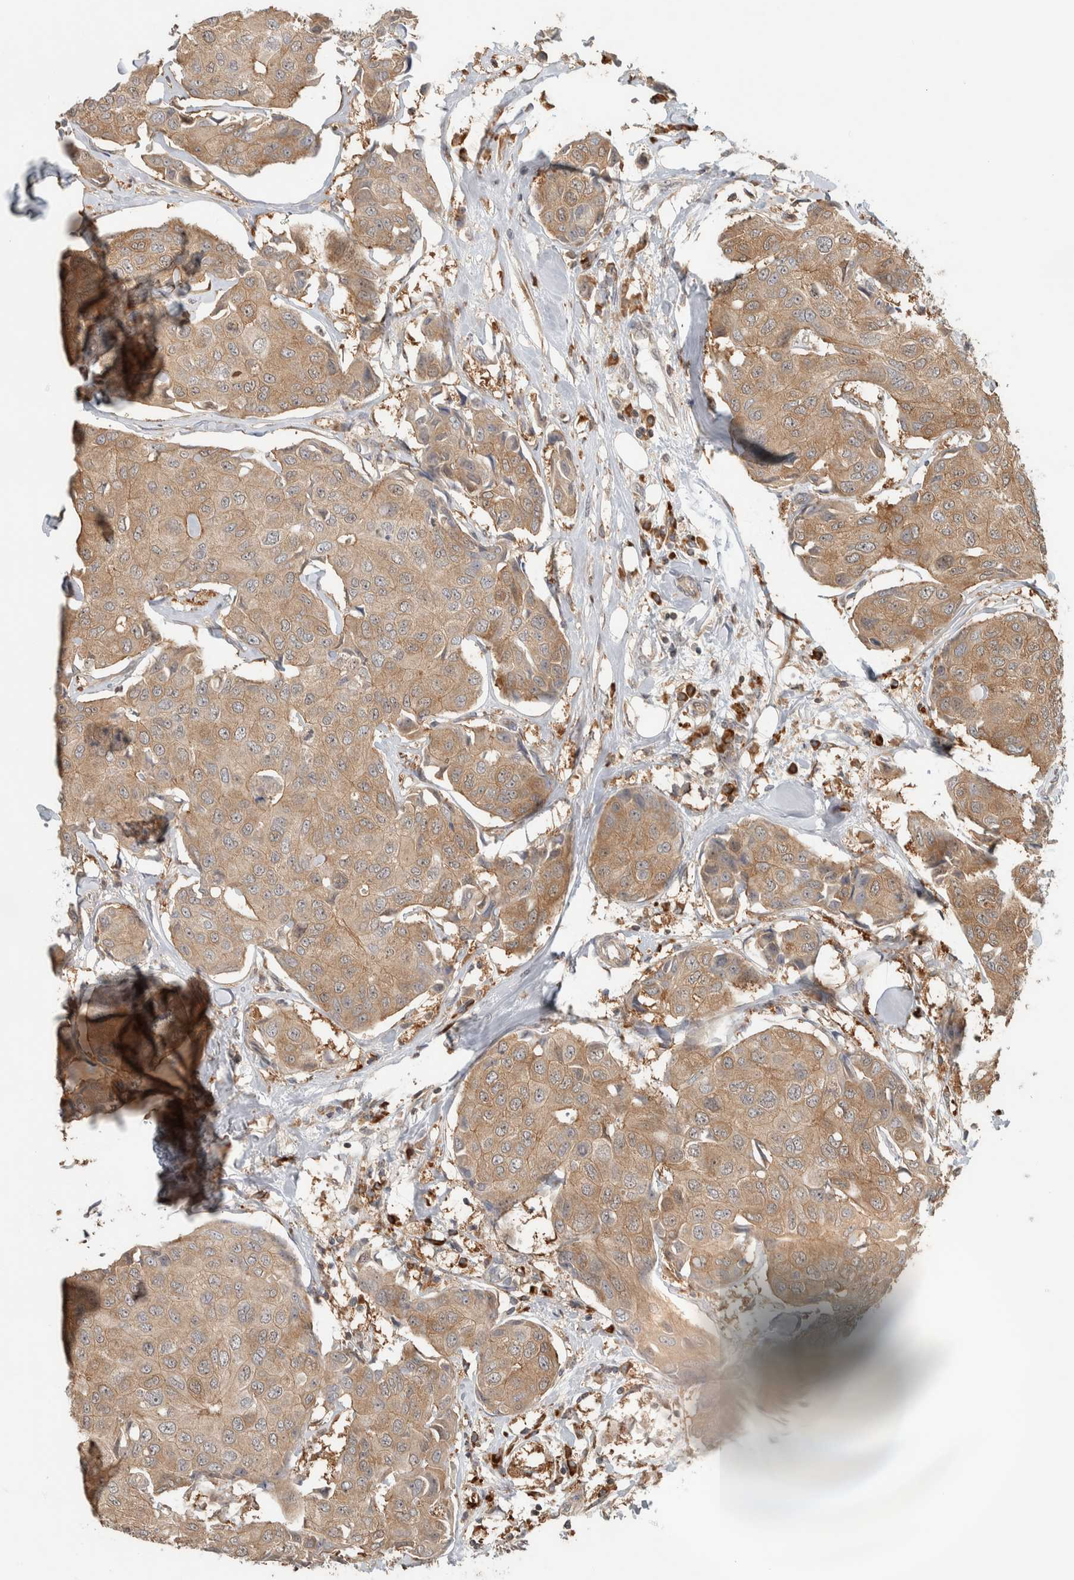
{"staining": {"intensity": "moderate", "quantity": ">75%", "location": "cytoplasmic/membranous"}, "tissue": "breast cancer", "cell_type": "Tumor cells", "image_type": "cancer", "snomed": [{"axis": "morphology", "description": "Duct carcinoma"}, {"axis": "topography", "description": "Breast"}], "caption": "Human breast cancer (infiltrating ductal carcinoma) stained for a protein (brown) demonstrates moderate cytoplasmic/membranous positive positivity in approximately >75% of tumor cells.", "gene": "CNTROB", "patient": {"sex": "female", "age": 80}}